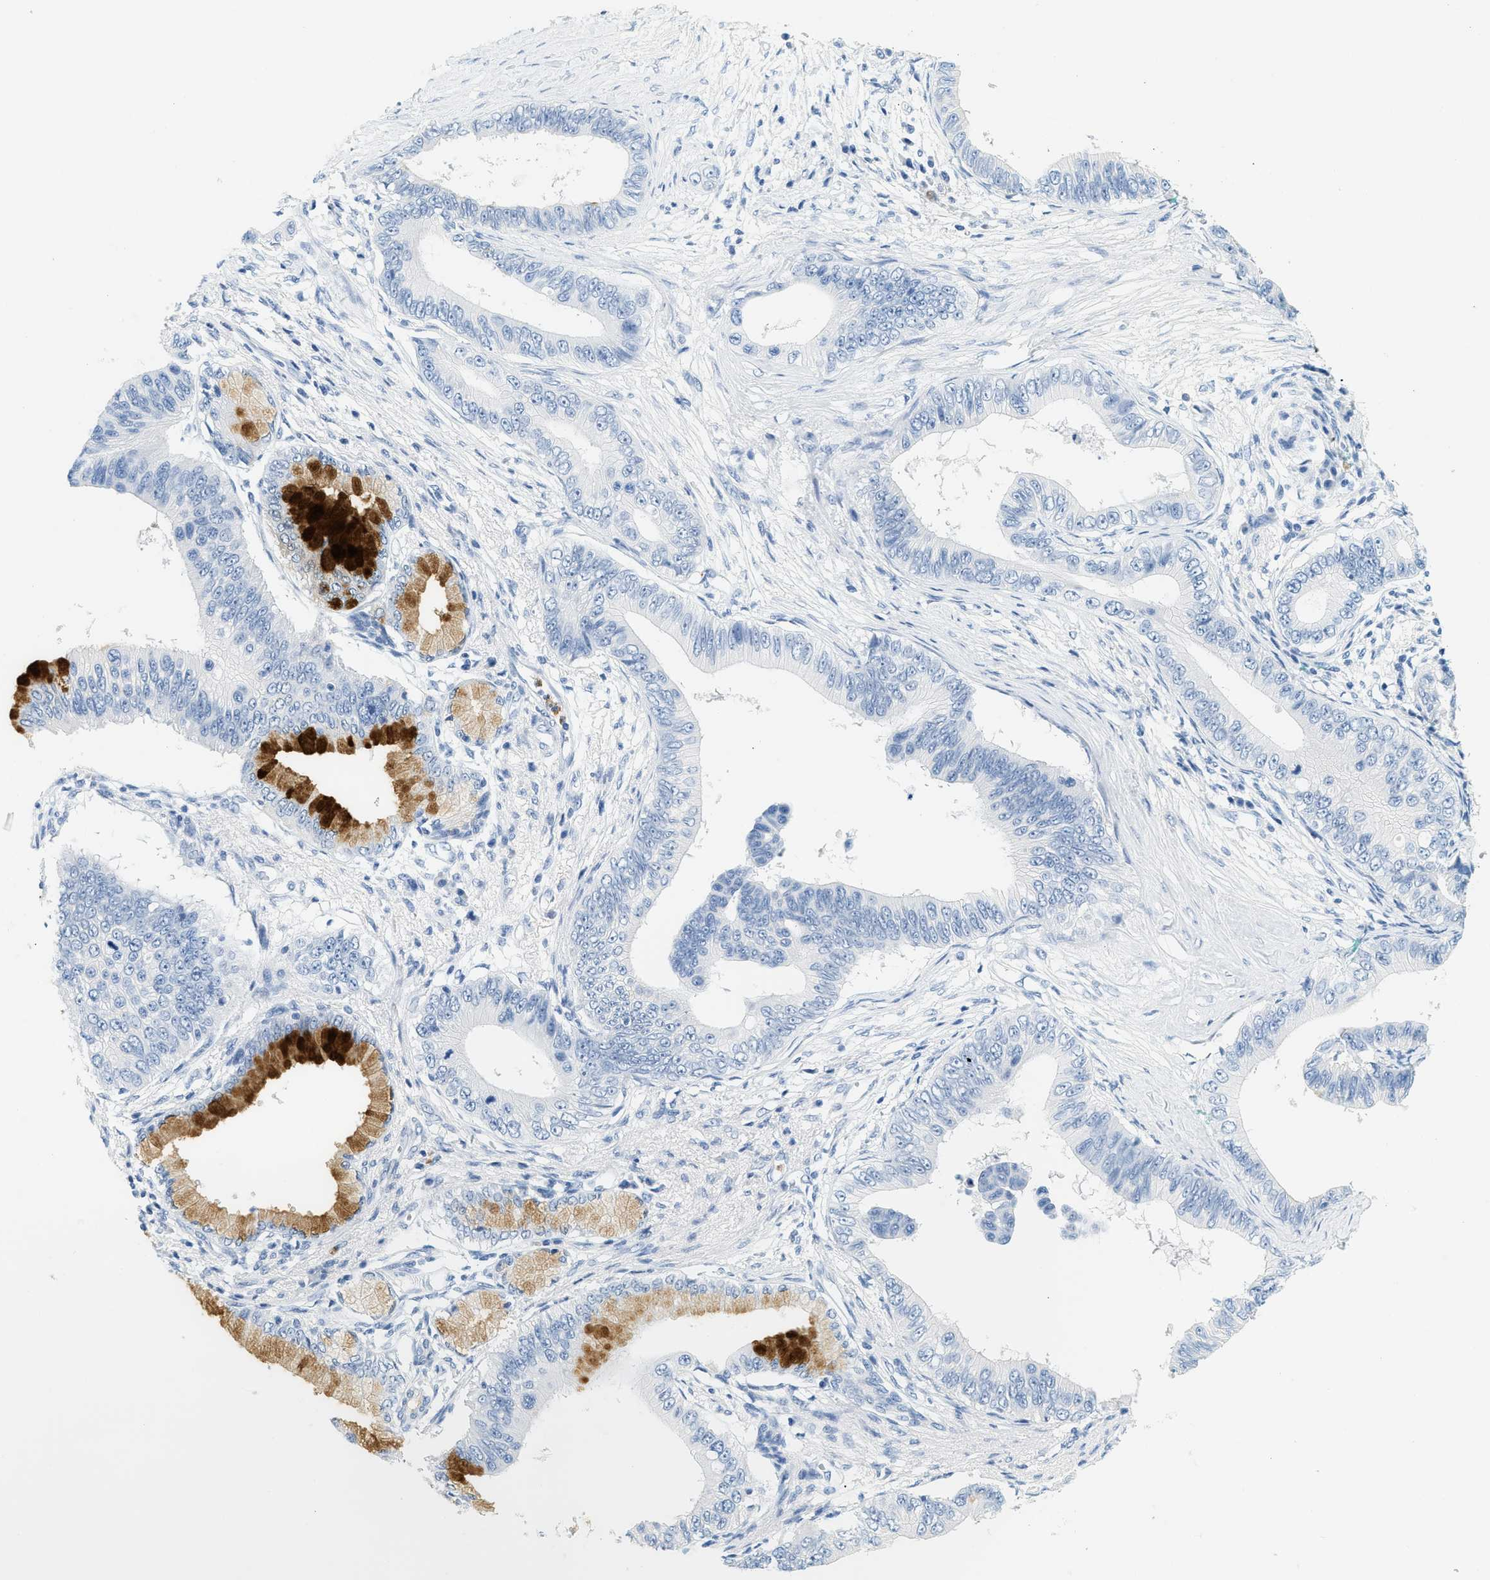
{"staining": {"intensity": "strong", "quantity": "<25%", "location": "cytoplasmic/membranous"}, "tissue": "pancreatic cancer", "cell_type": "Tumor cells", "image_type": "cancer", "snomed": [{"axis": "morphology", "description": "Adenocarcinoma, NOS"}, {"axis": "topography", "description": "Pancreas"}], "caption": "A micrograph of pancreatic adenocarcinoma stained for a protein displays strong cytoplasmic/membranous brown staining in tumor cells.", "gene": "LCN2", "patient": {"sex": "male", "age": 77}}